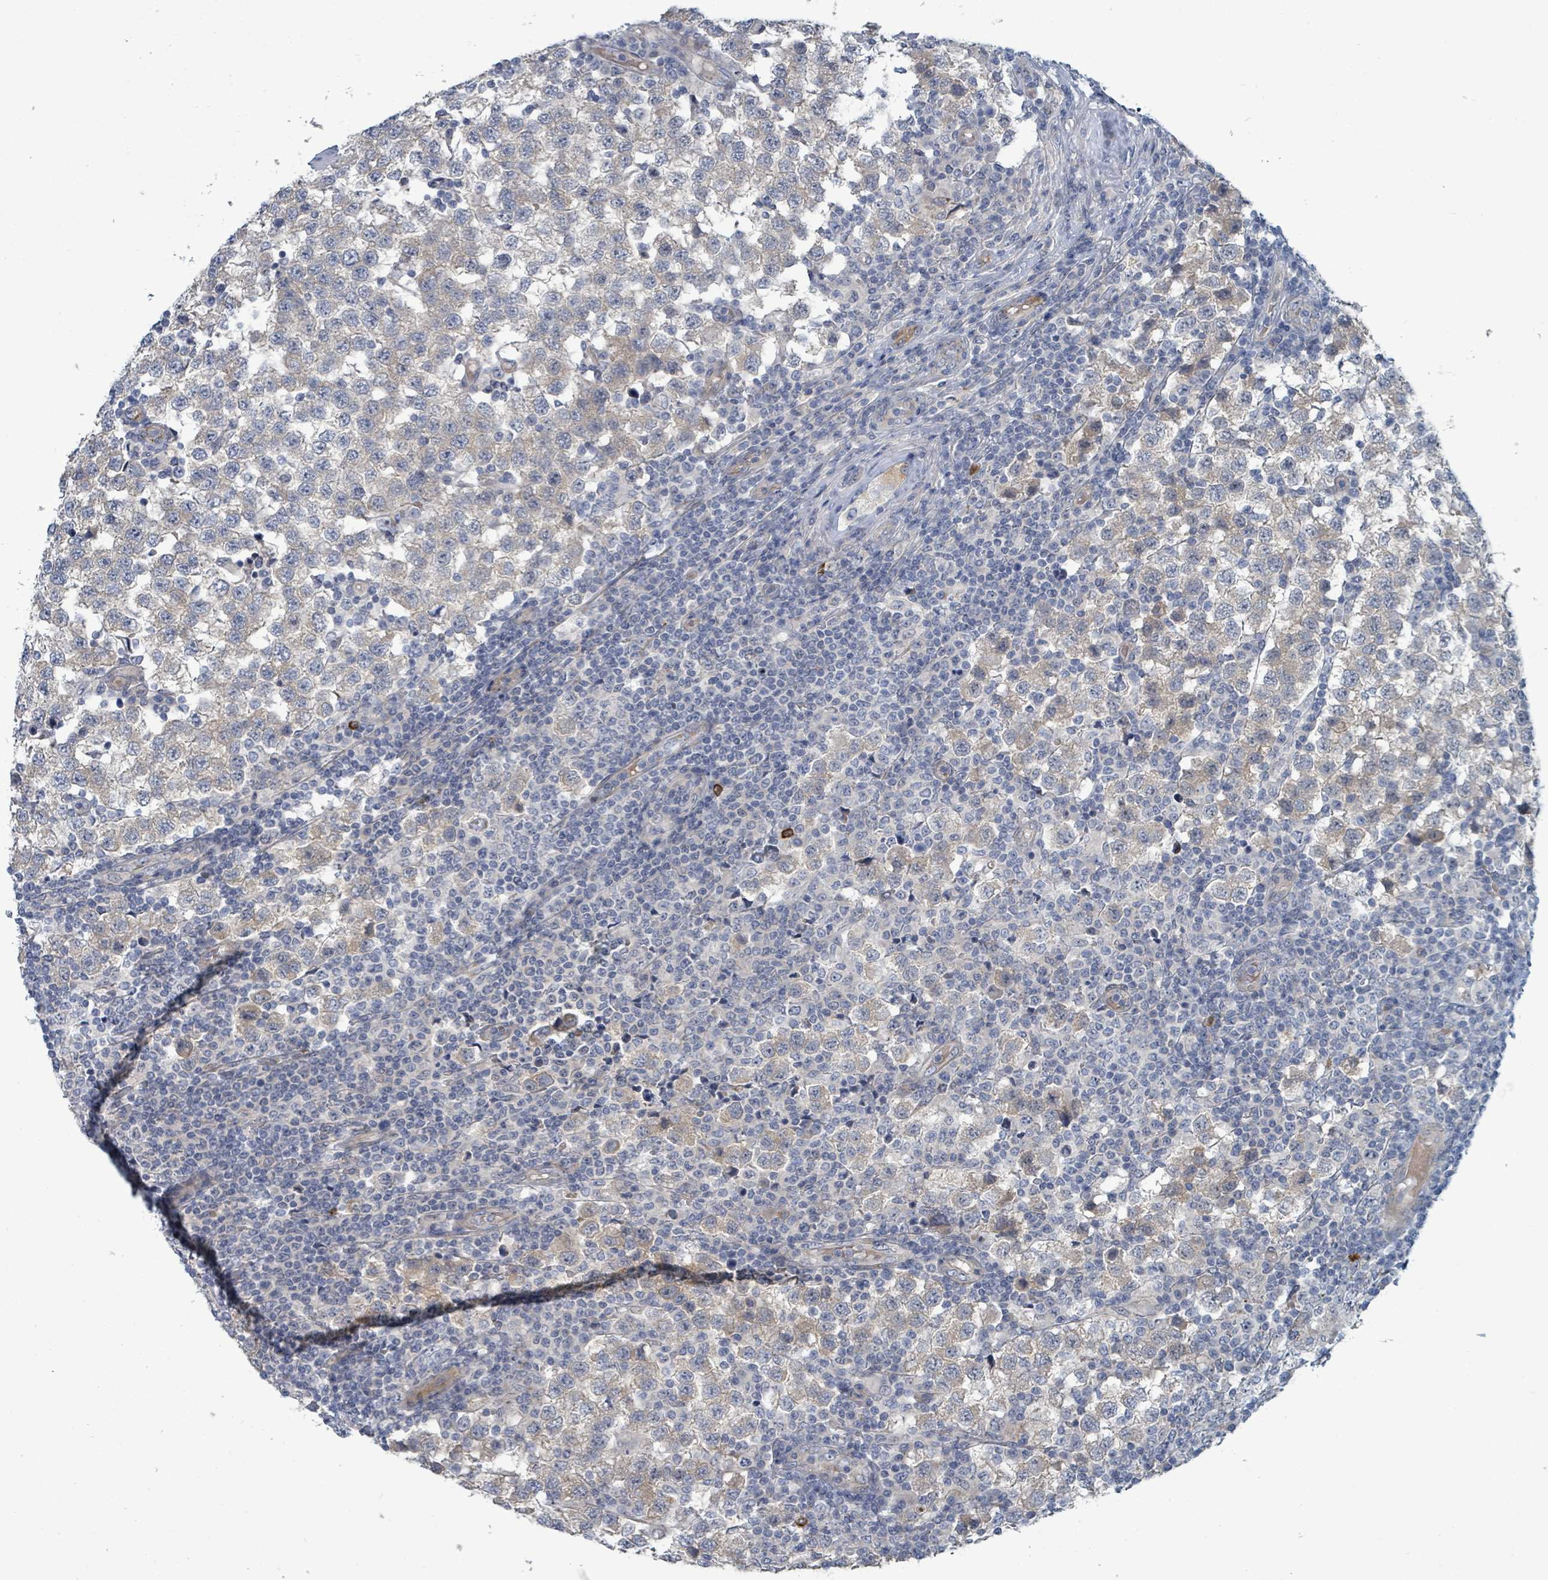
{"staining": {"intensity": "moderate", "quantity": "<25%", "location": "cytoplasmic/membranous,nuclear"}, "tissue": "testis cancer", "cell_type": "Tumor cells", "image_type": "cancer", "snomed": [{"axis": "morphology", "description": "Seminoma, NOS"}, {"axis": "topography", "description": "Testis"}], "caption": "Protein analysis of testis seminoma tissue exhibits moderate cytoplasmic/membranous and nuclear positivity in approximately <25% of tumor cells.", "gene": "TRDMT1", "patient": {"sex": "male", "age": 34}}